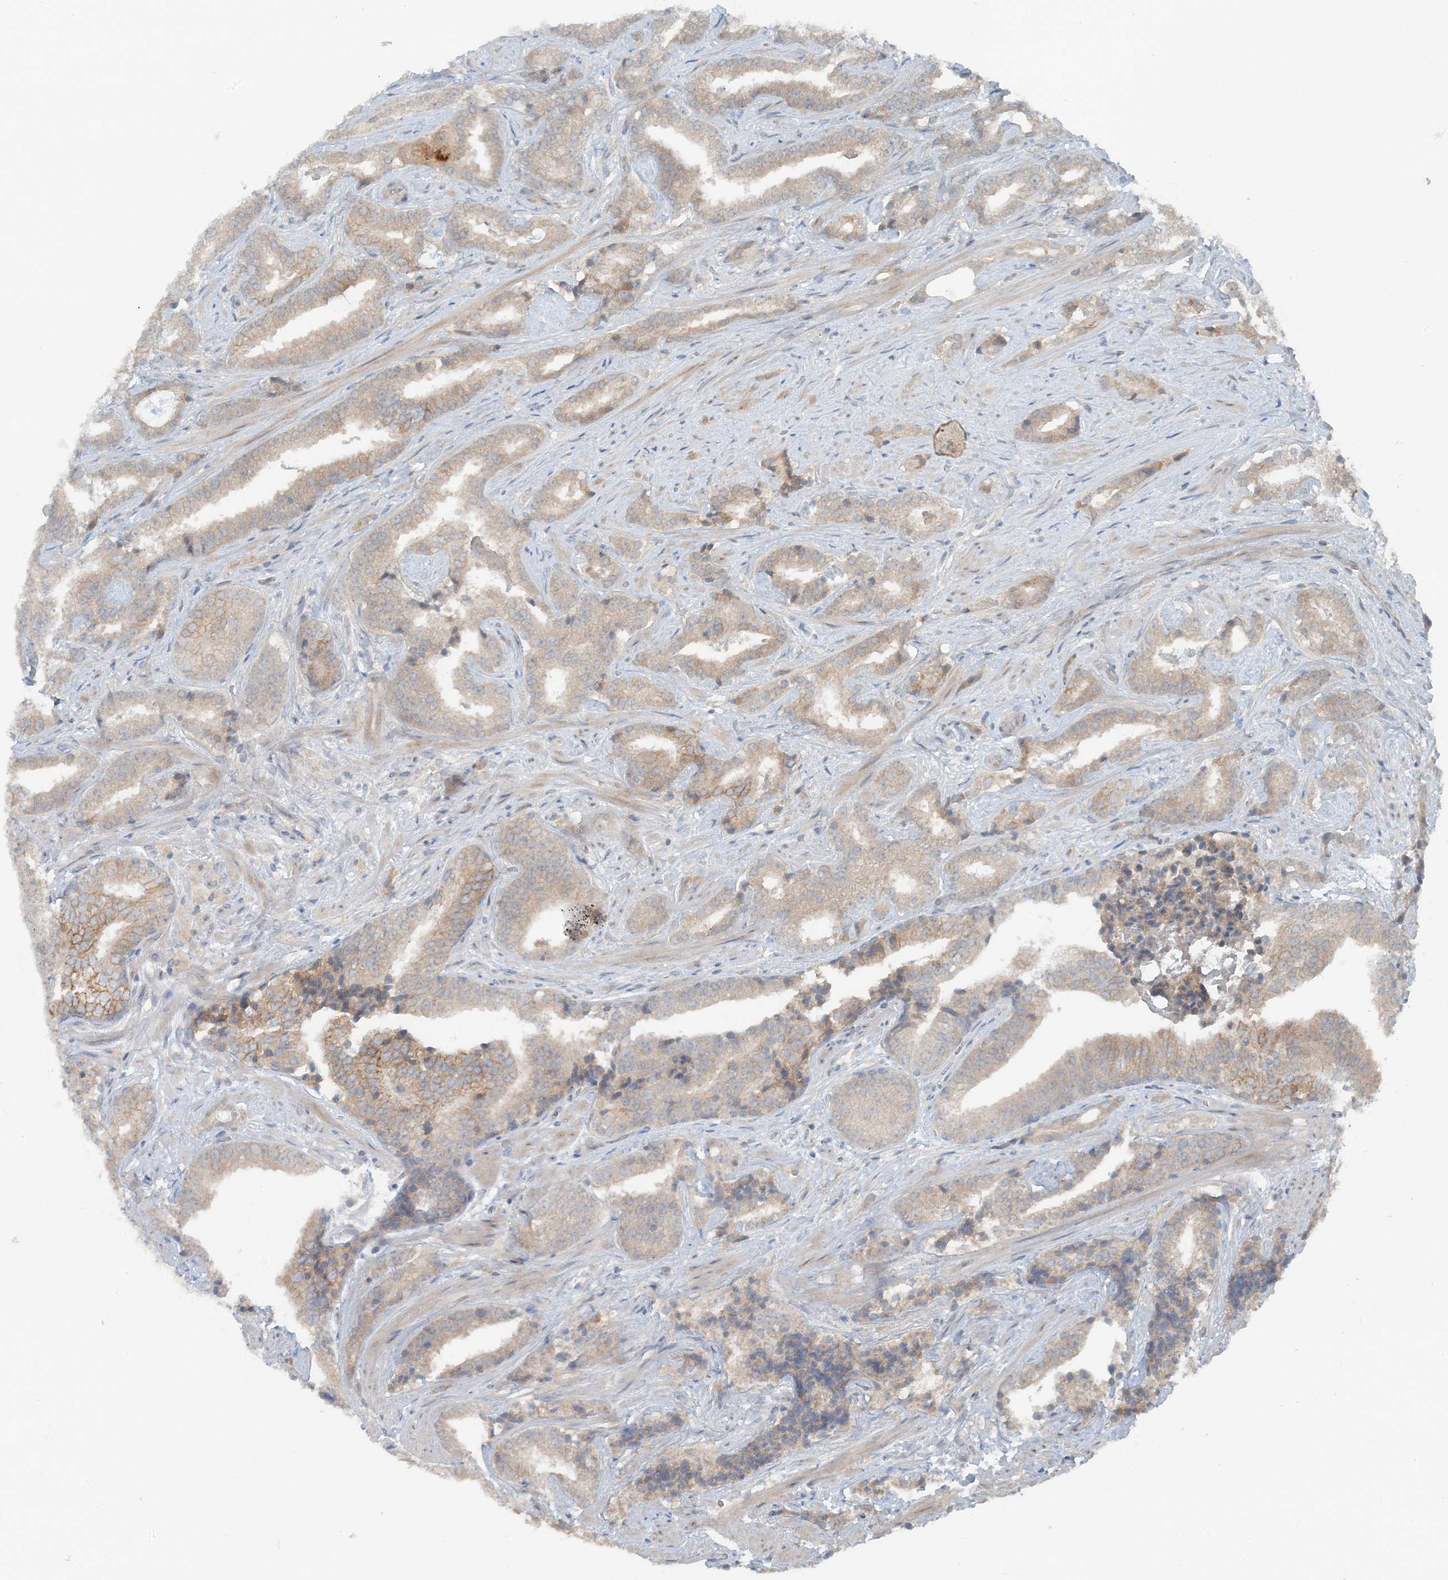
{"staining": {"intensity": "weak", "quantity": ">75%", "location": "cytoplasmic/membranous"}, "tissue": "prostate cancer", "cell_type": "Tumor cells", "image_type": "cancer", "snomed": [{"axis": "morphology", "description": "Adenocarcinoma, Low grade"}, {"axis": "topography", "description": "Prostate"}], "caption": "Immunohistochemical staining of human low-grade adenocarcinoma (prostate) demonstrates low levels of weak cytoplasmic/membranous positivity in about >75% of tumor cells.", "gene": "MITD1", "patient": {"sex": "male", "age": 67}}